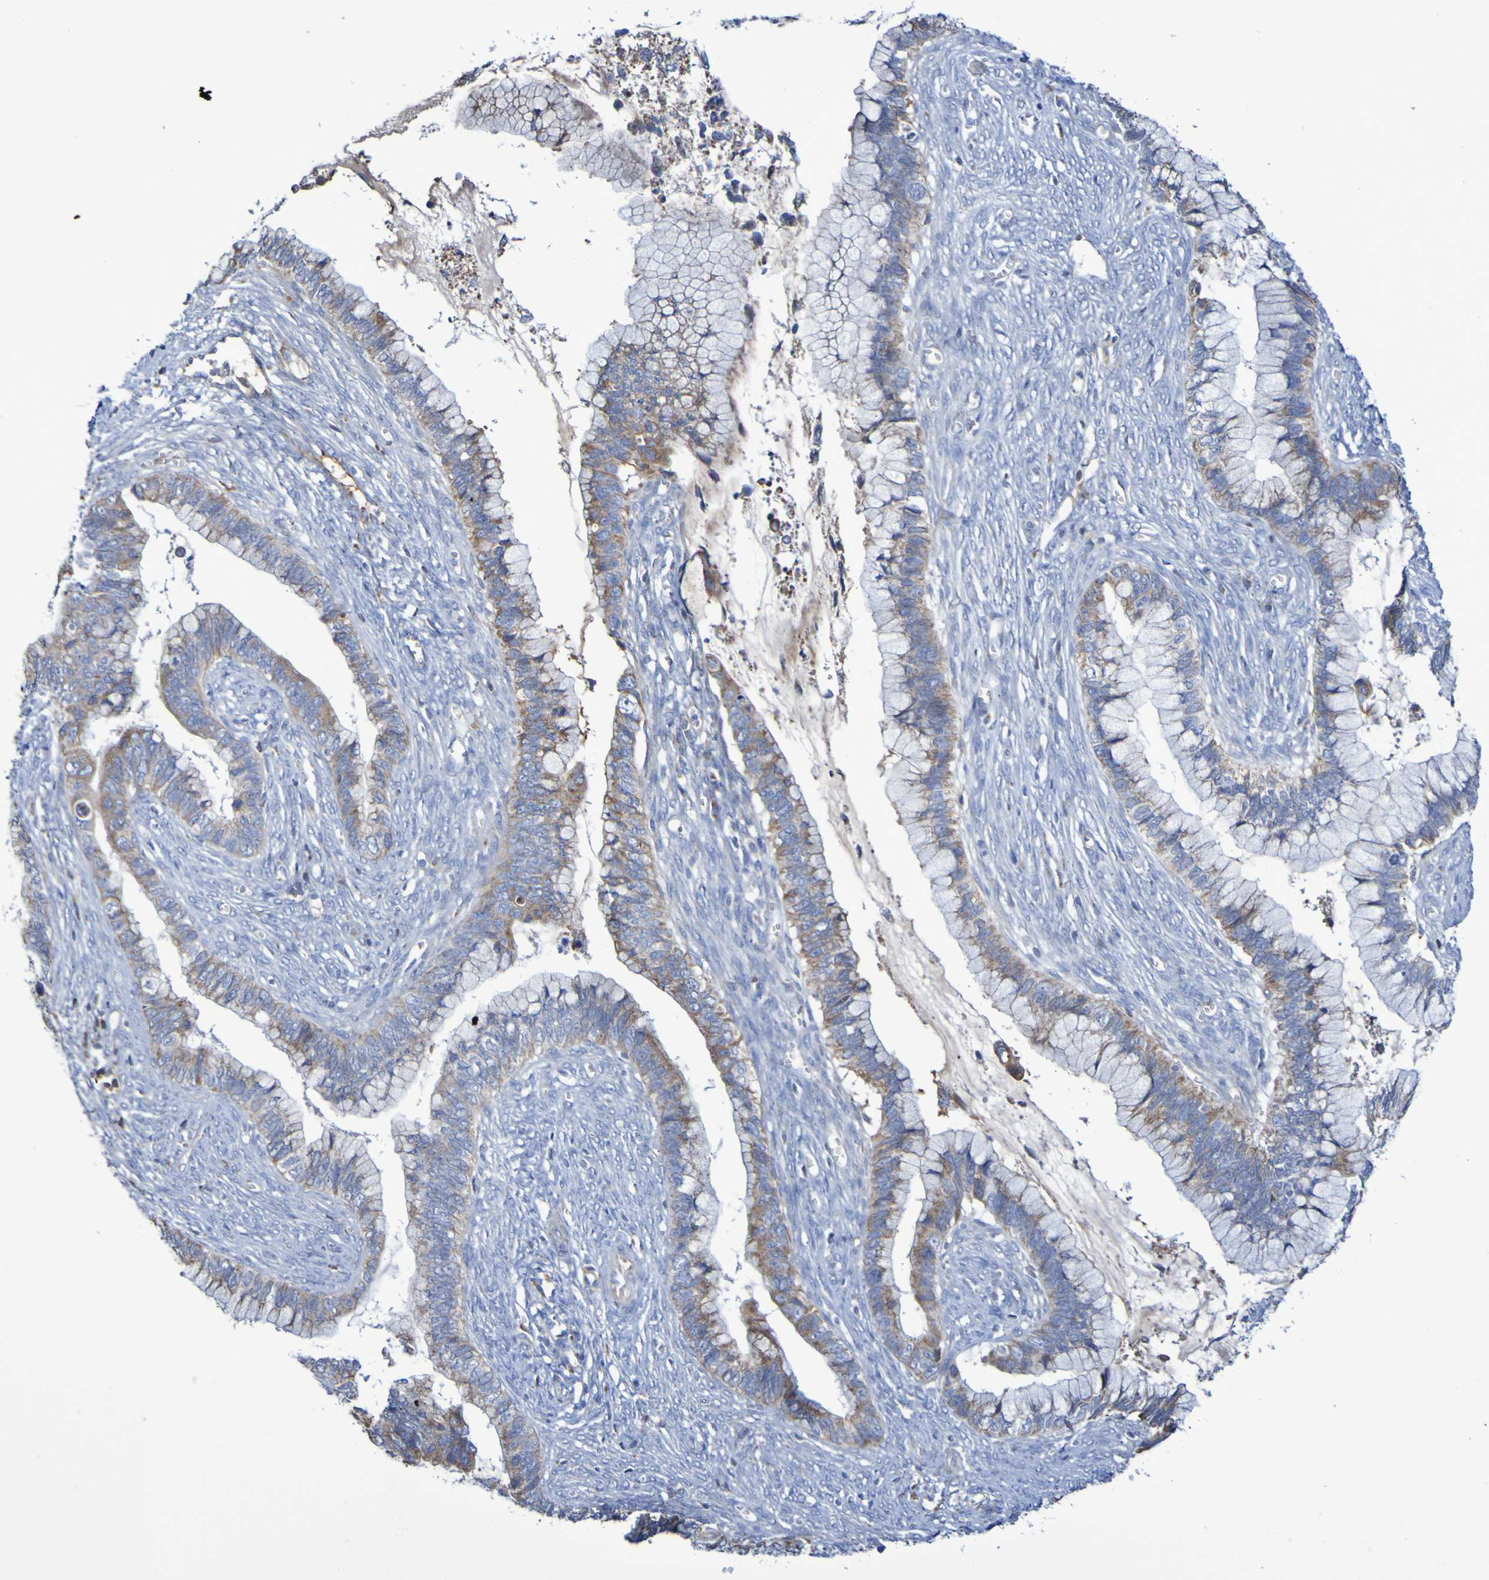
{"staining": {"intensity": "weak", "quantity": ">75%", "location": "cytoplasmic/membranous"}, "tissue": "cervical cancer", "cell_type": "Tumor cells", "image_type": "cancer", "snomed": [{"axis": "morphology", "description": "Adenocarcinoma, NOS"}, {"axis": "topography", "description": "Cervix"}], "caption": "Tumor cells display low levels of weak cytoplasmic/membranous expression in approximately >75% of cells in human adenocarcinoma (cervical).", "gene": "CNTN2", "patient": {"sex": "female", "age": 44}}